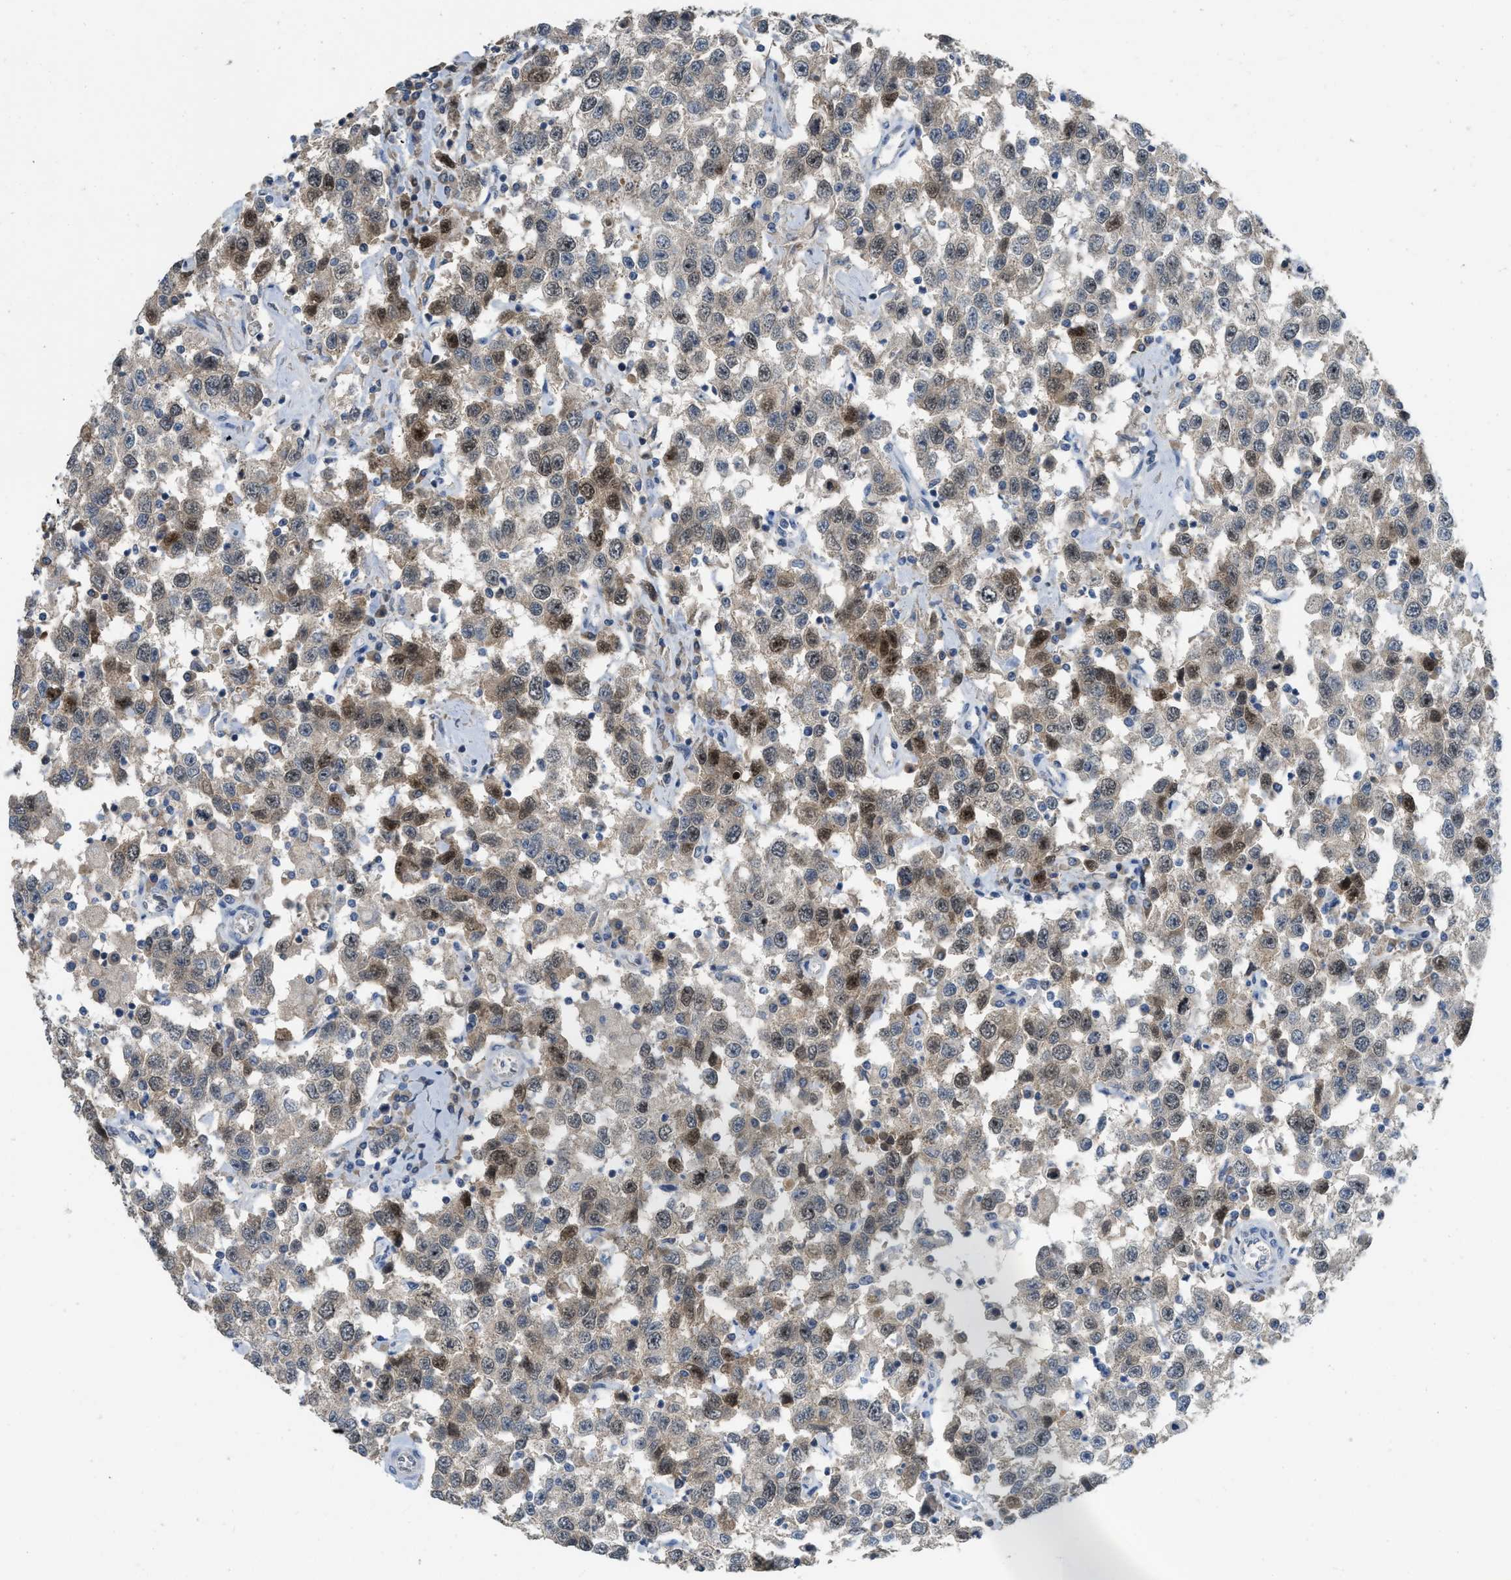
{"staining": {"intensity": "moderate", "quantity": ">75%", "location": "nuclear"}, "tissue": "testis cancer", "cell_type": "Tumor cells", "image_type": "cancer", "snomed": [{"axis": "morphology", "description": "Seminoma, NOS"}, {"axis": "topography", "description": "Testis"}], "caption": "Immunohistochemical staining of human testis seminoma demonstrates medium levels of moderate nuclear protein positivity in approximately >75% of tumor cells. (Stains: DAB in brown, nuclei in blue, Microscopy: brightfield microscopy at high magnification).", "gene": "MIS18A", "patient": {"sex": "male", "age": 41}}